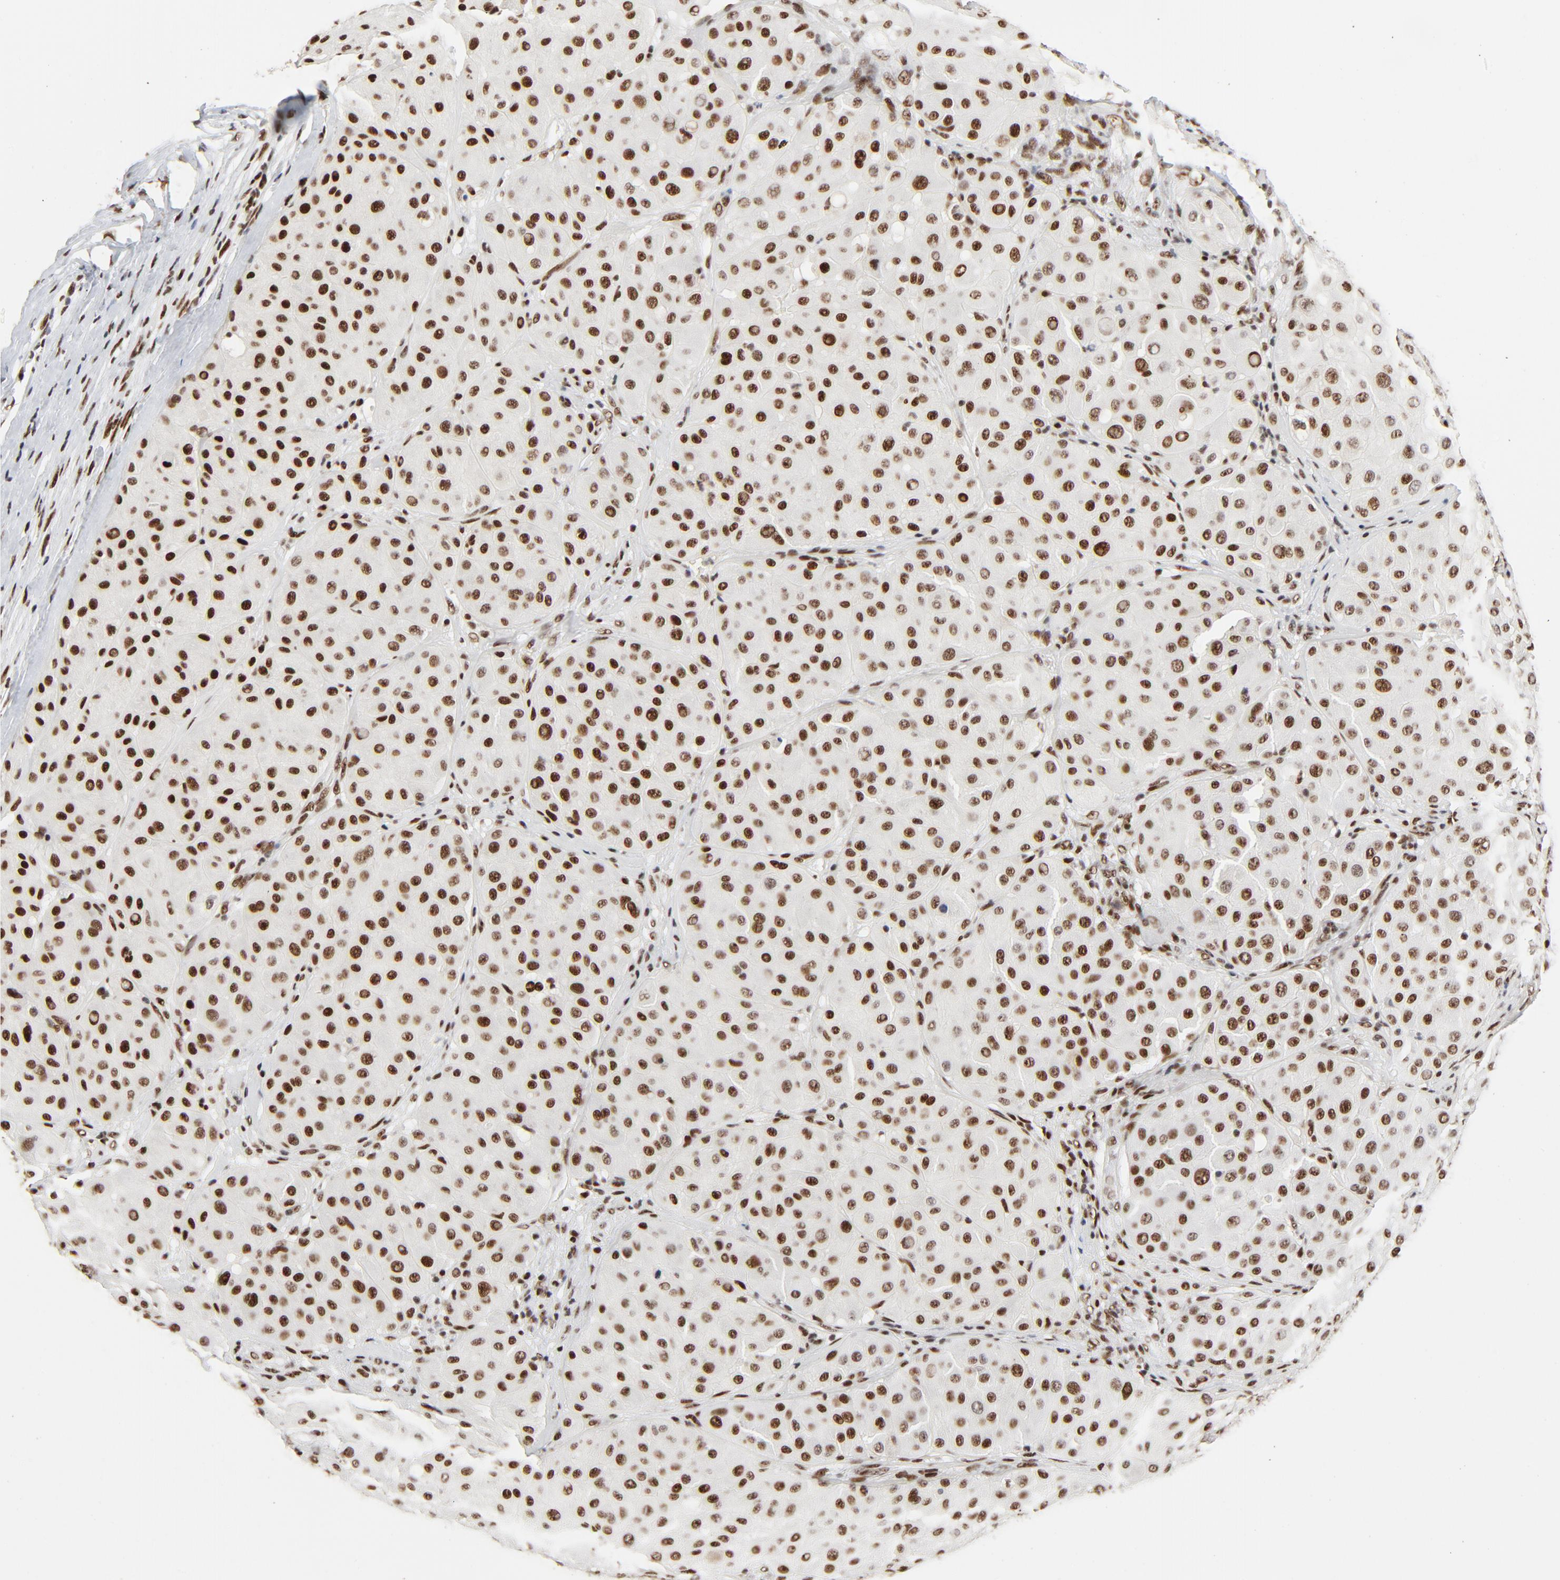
{"staining": {"intensity": "strong", "quantity": ">75%", "location": "nuclear"}, "tissue": "melanoma", "cell_type": "Tumor cells", "image_type": "cancer", "snomed": [{"axis": "morphology", "description": "Normal tissue, NOS"}, {"axis": "morphology", "description": "Malignant melanoma, Metastatic site"}, {"axis": "topography", "description": "Skin"}], "caption": "Malignant melanoma (metastatic site) stained with DAB (3,3'-diaminobenzidine) IHC exhibits high levels of strong nuclear staining in about >75% of tumor cells.", "gene": "GTF2H1", "patient": {"sex": "male", "age": 41}}